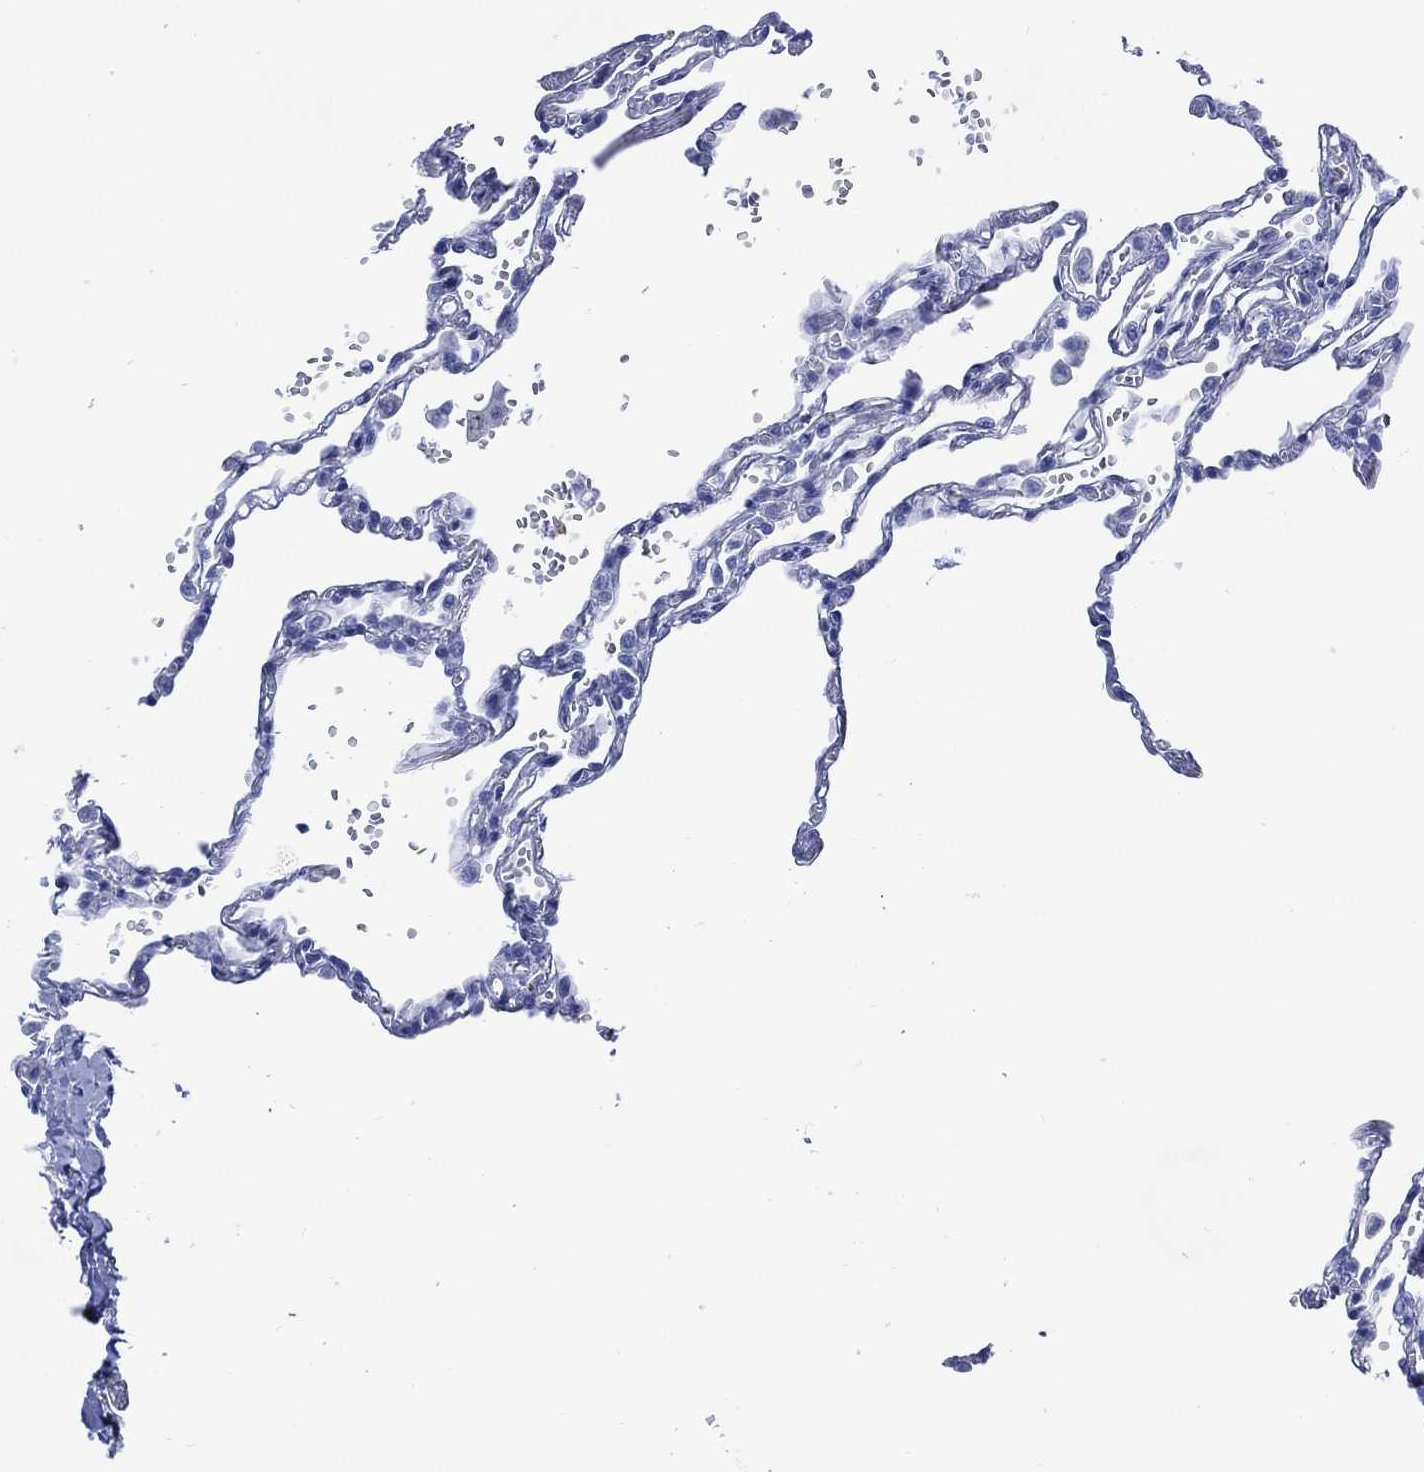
{"staining": {"intensity": "negative", "quantity": "none", "location": "none"}, "tissue": "lung", "cell_type": "Alveolar cells", "image_type": "normal", "snomed": [{"axis": "morphology", "description": "Normal tissue, NOS"}, {"axis": "topography", "description": "Lung"}], "caption": "High magnification brightfield microscopy of unremarkable lung stained with DAB (brown) and counterstained with hematoxylin (blue): alveolar cells show no significant expression. (Brightfield microscopy of DAB (3,3'-diaminobenzidine) immunohistochemistry at high magnification).", "gene": "SHCBP1L", "patient": {"sex": "male", "age": 78}}